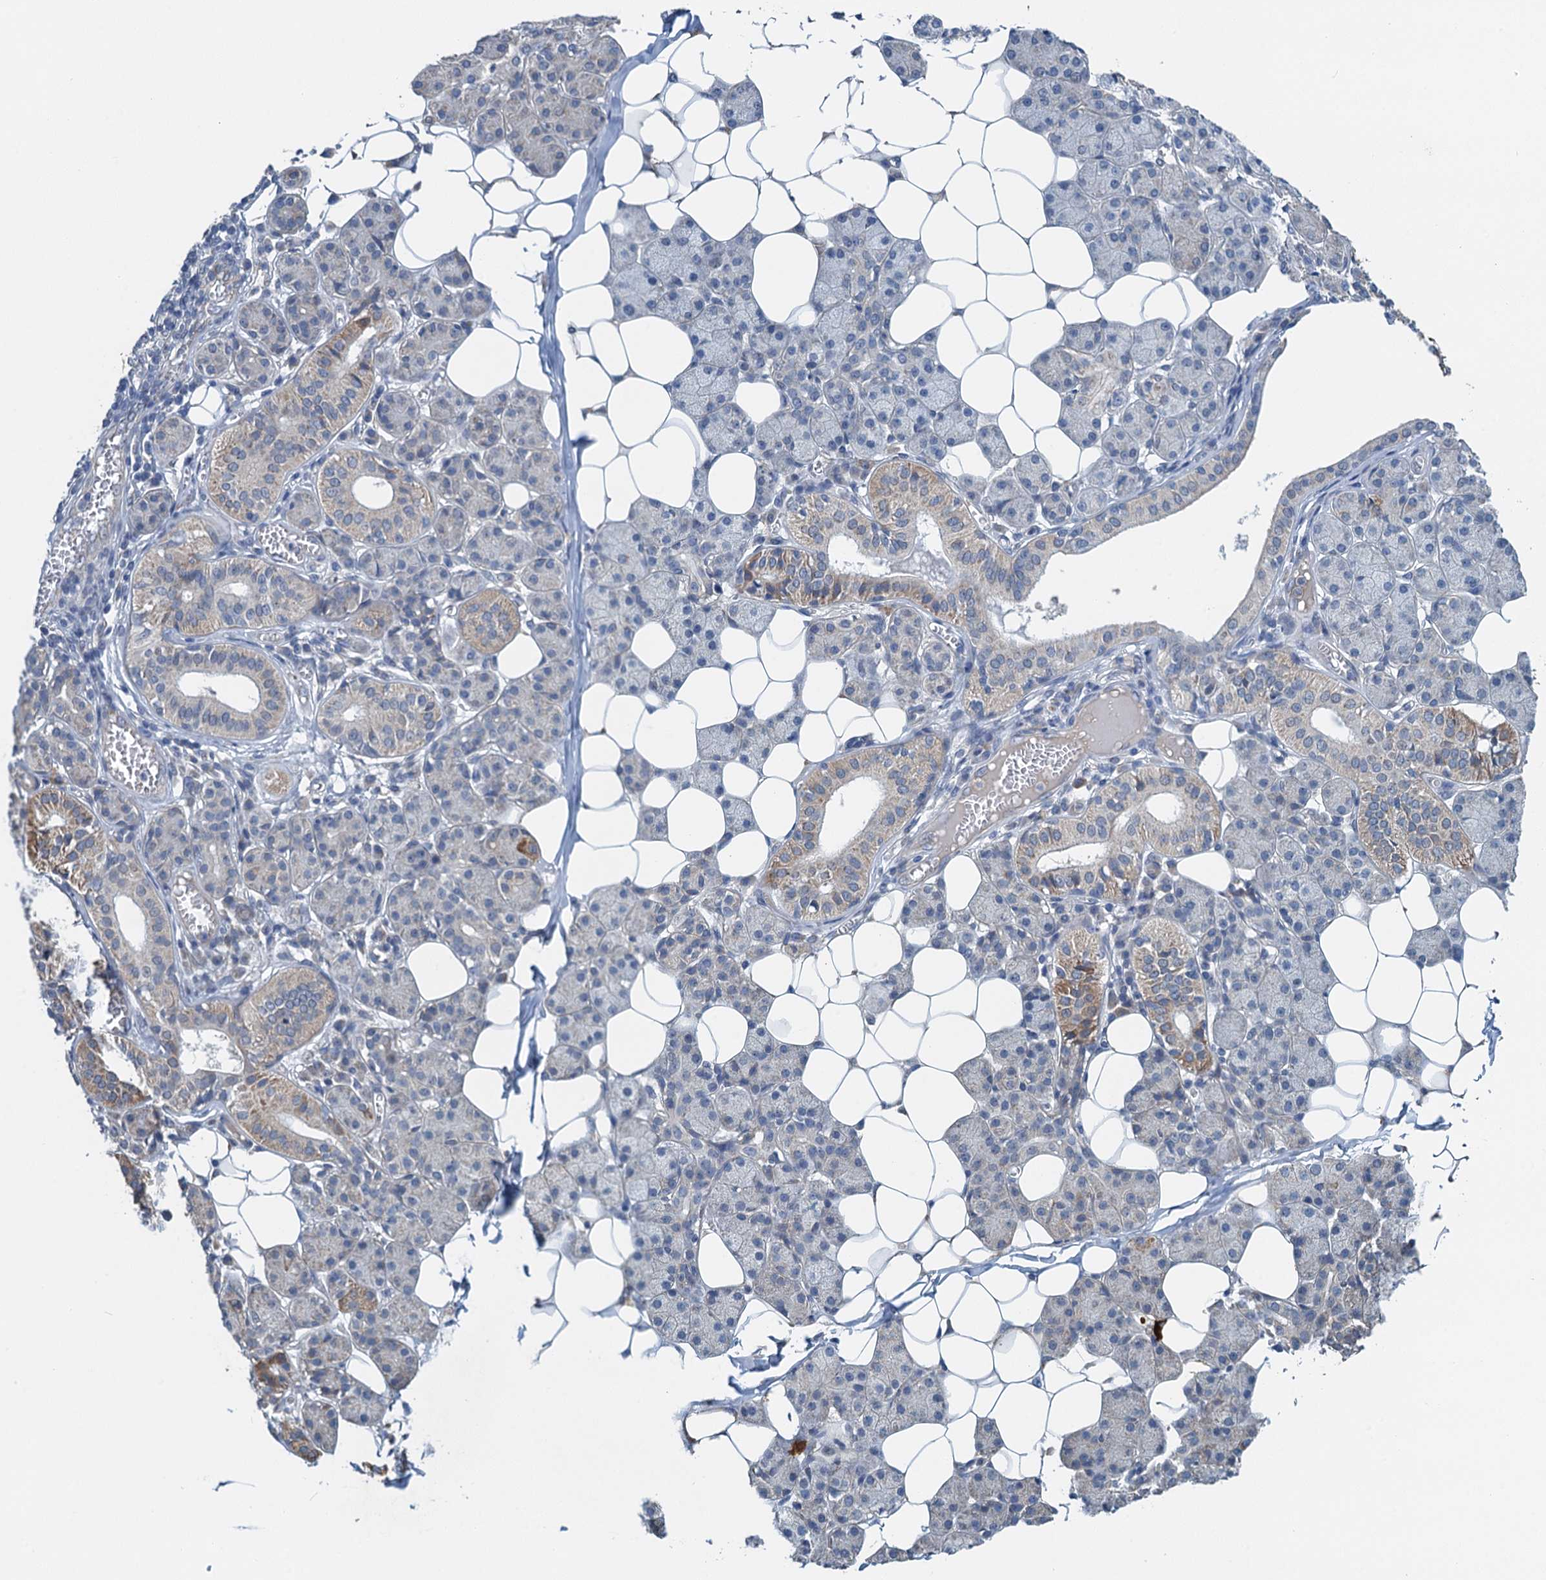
{"staining": {"intensity": "moderate", "quantity": "<25%", "location": "cytoplasmic/membranous"}, "tissue": "salivary gland", "cell_type": "Glandular cells", "image_type": "normal", "snomed": [{"axis": "morphology", "description": "Normal tissue, NOS"}, {"axis": "topography", "description": "Salivary gland"}], "caption": "The image demonstrates a brown stain indicating the presence of a protein in the cytoplasmic/membranous of glandular cells in salivary gland.", "gene": "ZNF606", "patient": {"sex": "female", "age": 33}}